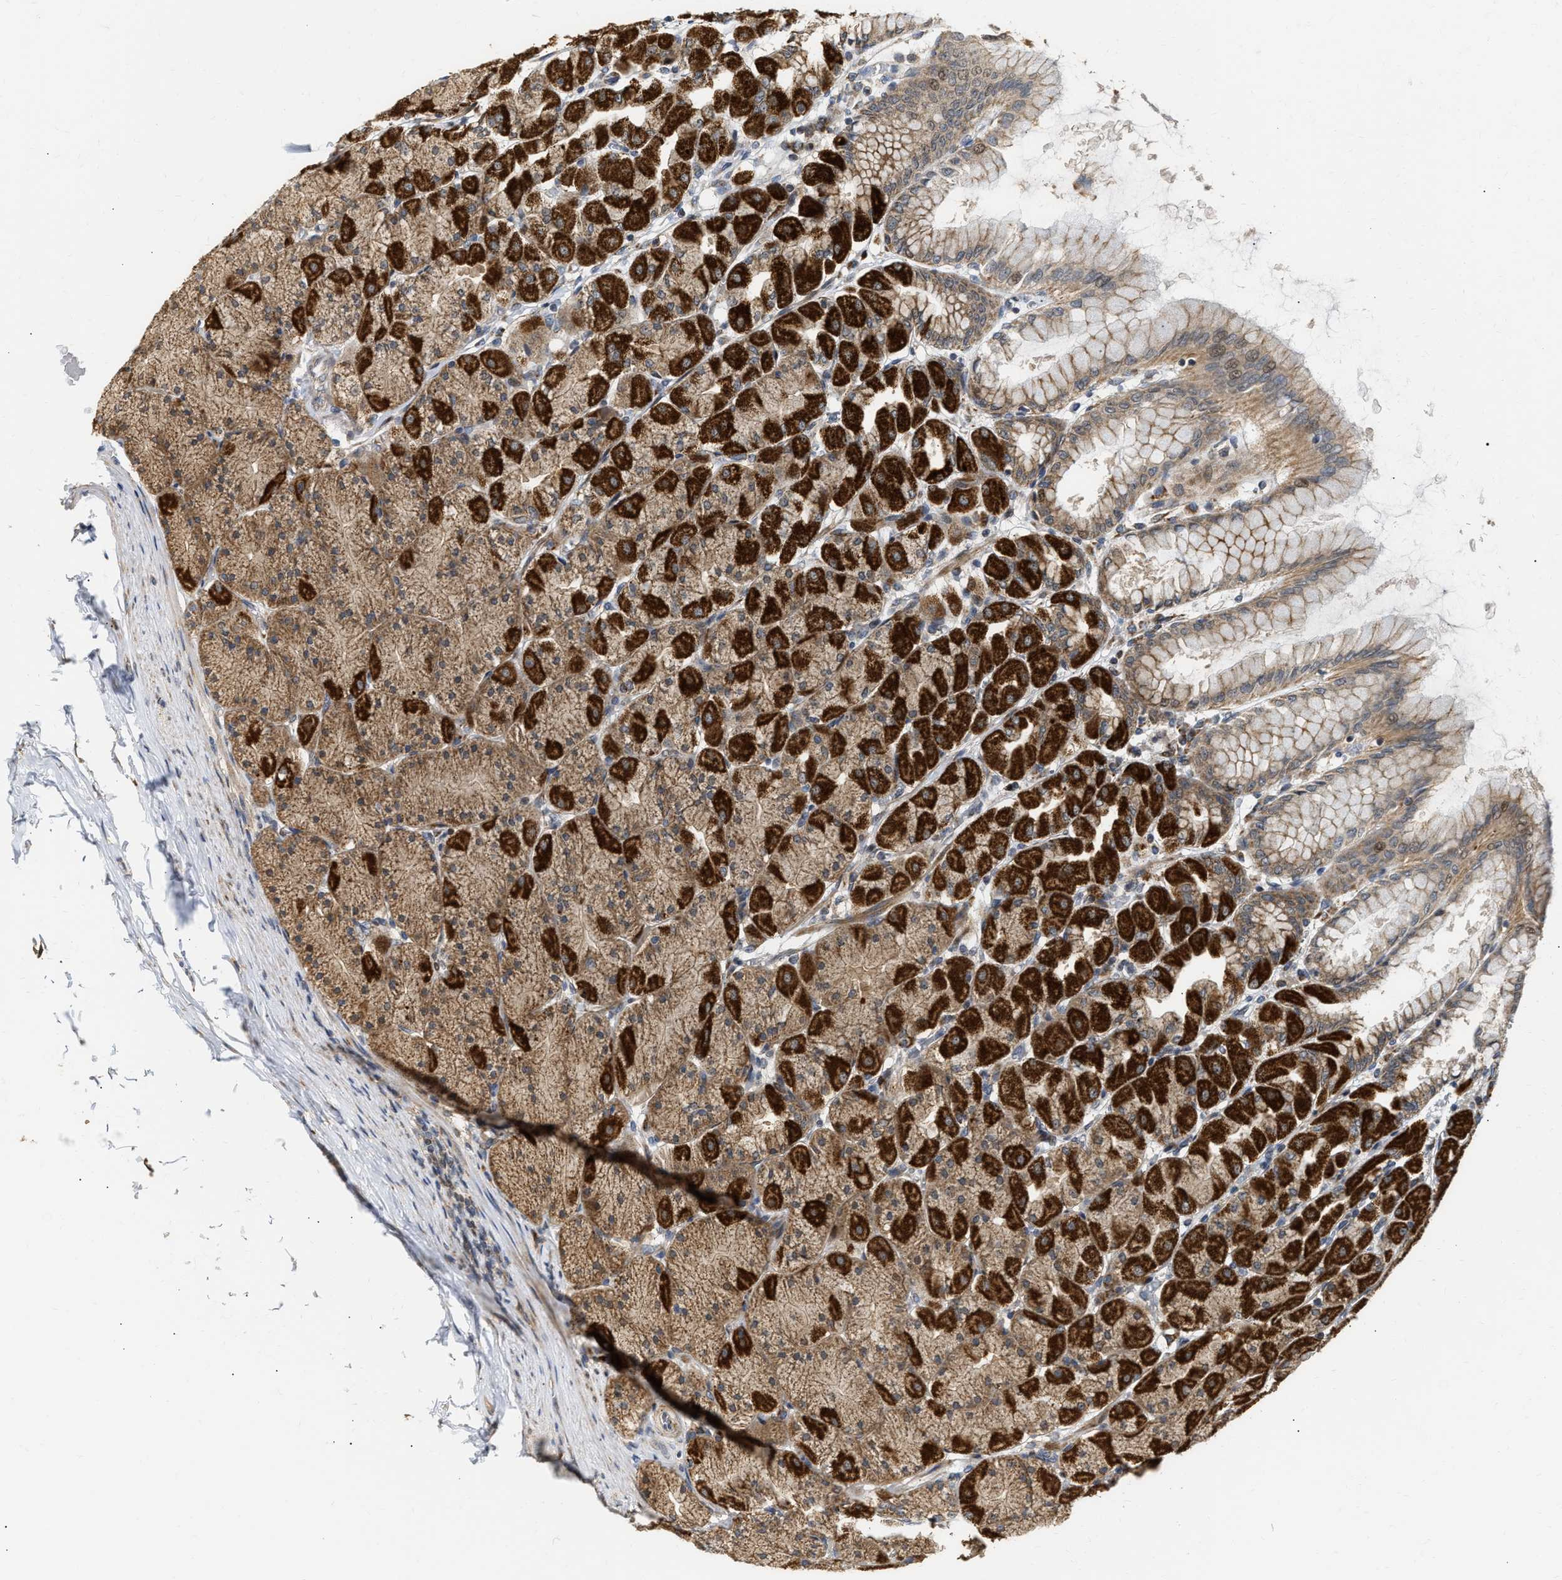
{"staining": {"intensity": "strong", "quantity": ">75%", "location": "cytoplasmic/membranous"}, "tissue": "stomach", "cell_type": "Glandular cells", "image_type": "normal", "snomed": [{"axis": "morphology", "description": "Normal tissue, NOS"}, {"axis": "topography", "description": "Stomach, upper"}], "caption": "Immunohistochemistry (DAB) staining of normal human stomach demonstrates strong cytoplasmic/membranous protein positivity in approximately >75% of glandular cells. The staining was performed using DAB to visualize the protein expression in brown, while the nuclei were stained in blue with hematoxylin (Magnification: 20x).", "gene": "DEPTOR", "patient": {"sex": "female", "age": 56}}